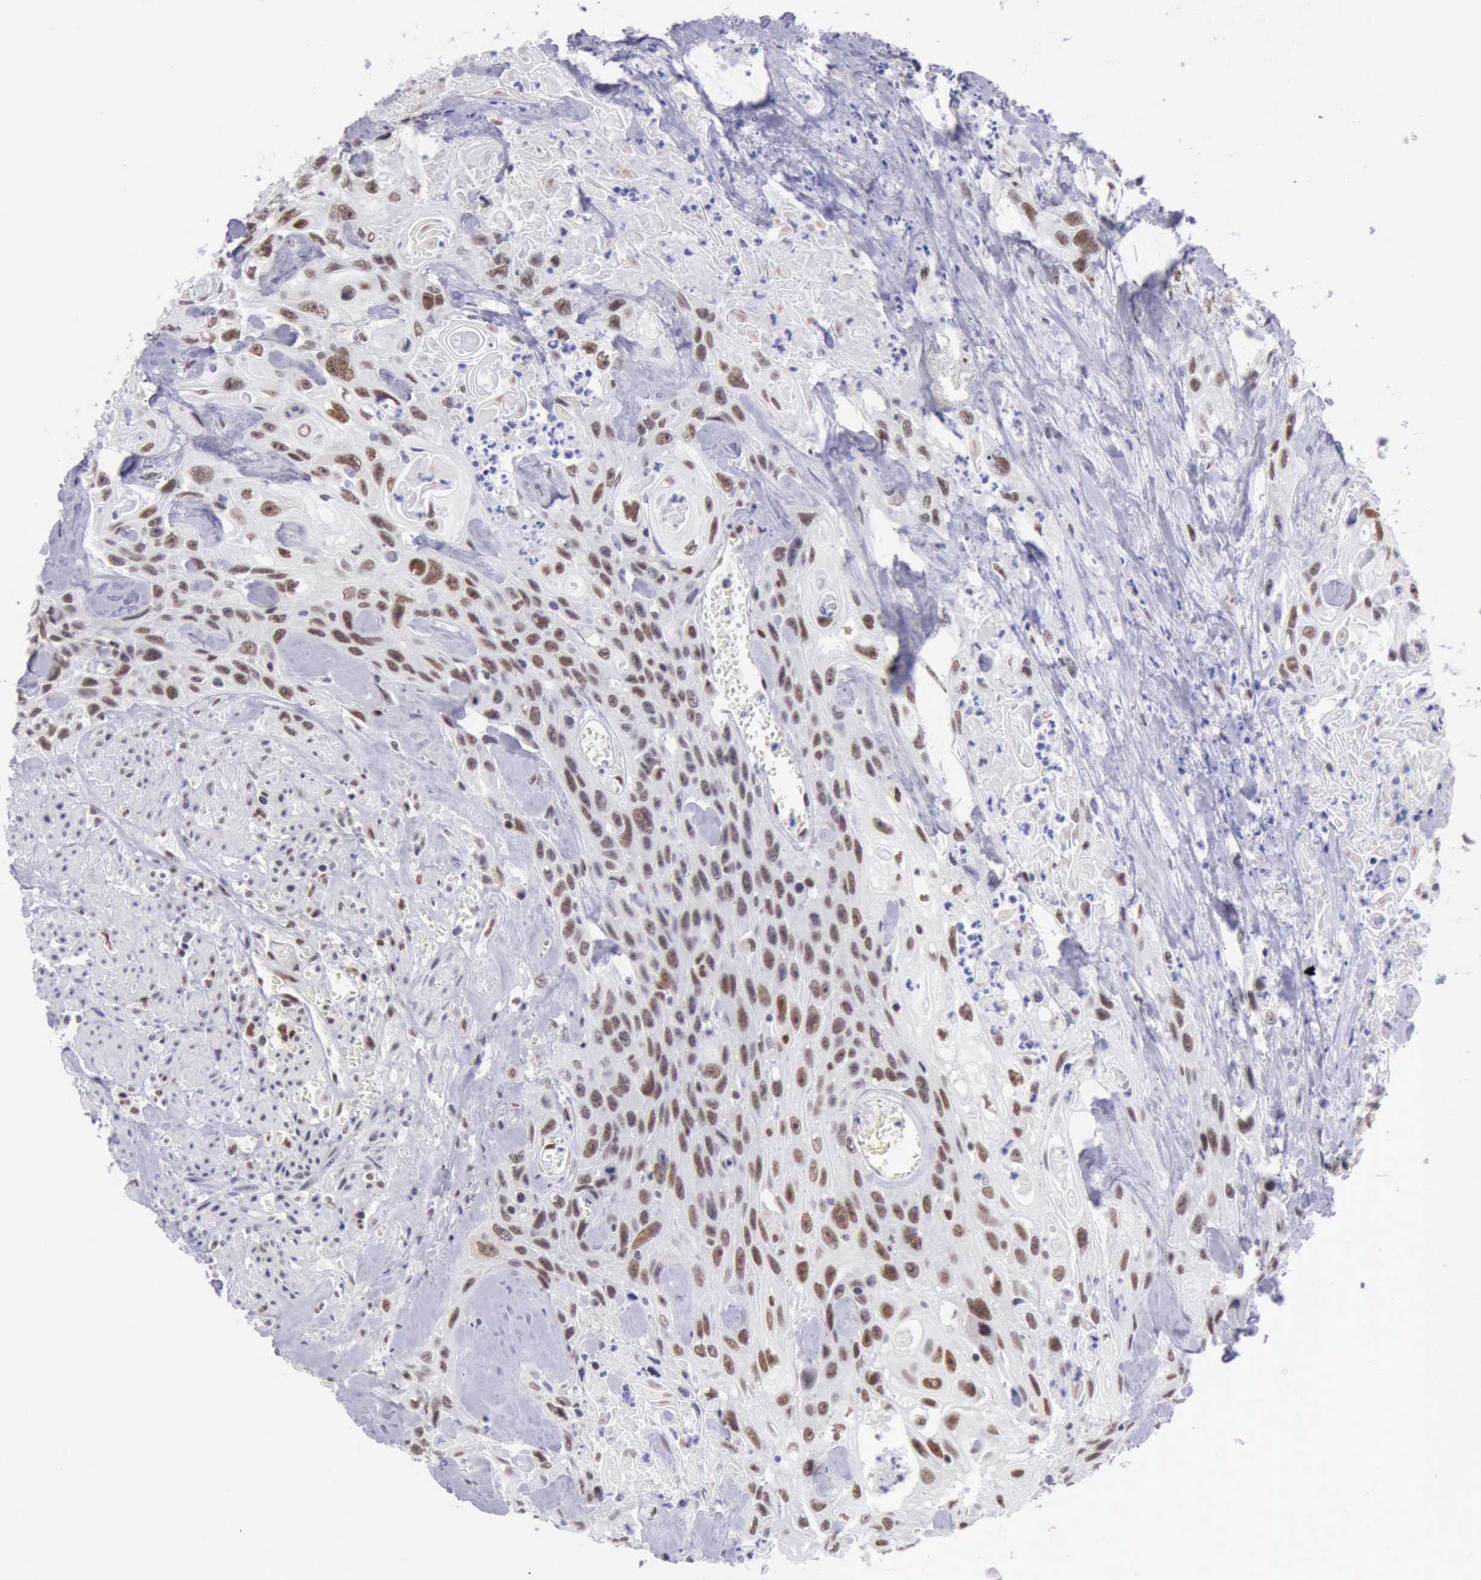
{"staining": {"intensity": "moderate", "quantity": ">75%", "location": "nuclear"}, "tissue": "urothelial cancer", "cell_type": "Tumor cells", "image_type": "cancer", "snomed": [{"axis": "morphology", "description": "Urothelial carcinoma, High grade"}, {"axis": "topography", "description": "Urinary bladder"}], "caption": "The histopathology image reveals immunohistochemical staining of urothelial cancer. There is moderate nuclear staining is appreciated in approximately >75% of tumor cells. (Stains: DAB in brown, nuclei in blue, Microscopy: brightfield microscopy at high magnification).", "gene": "ERCC4", "patient": {"sex": "female", "age": 84}}